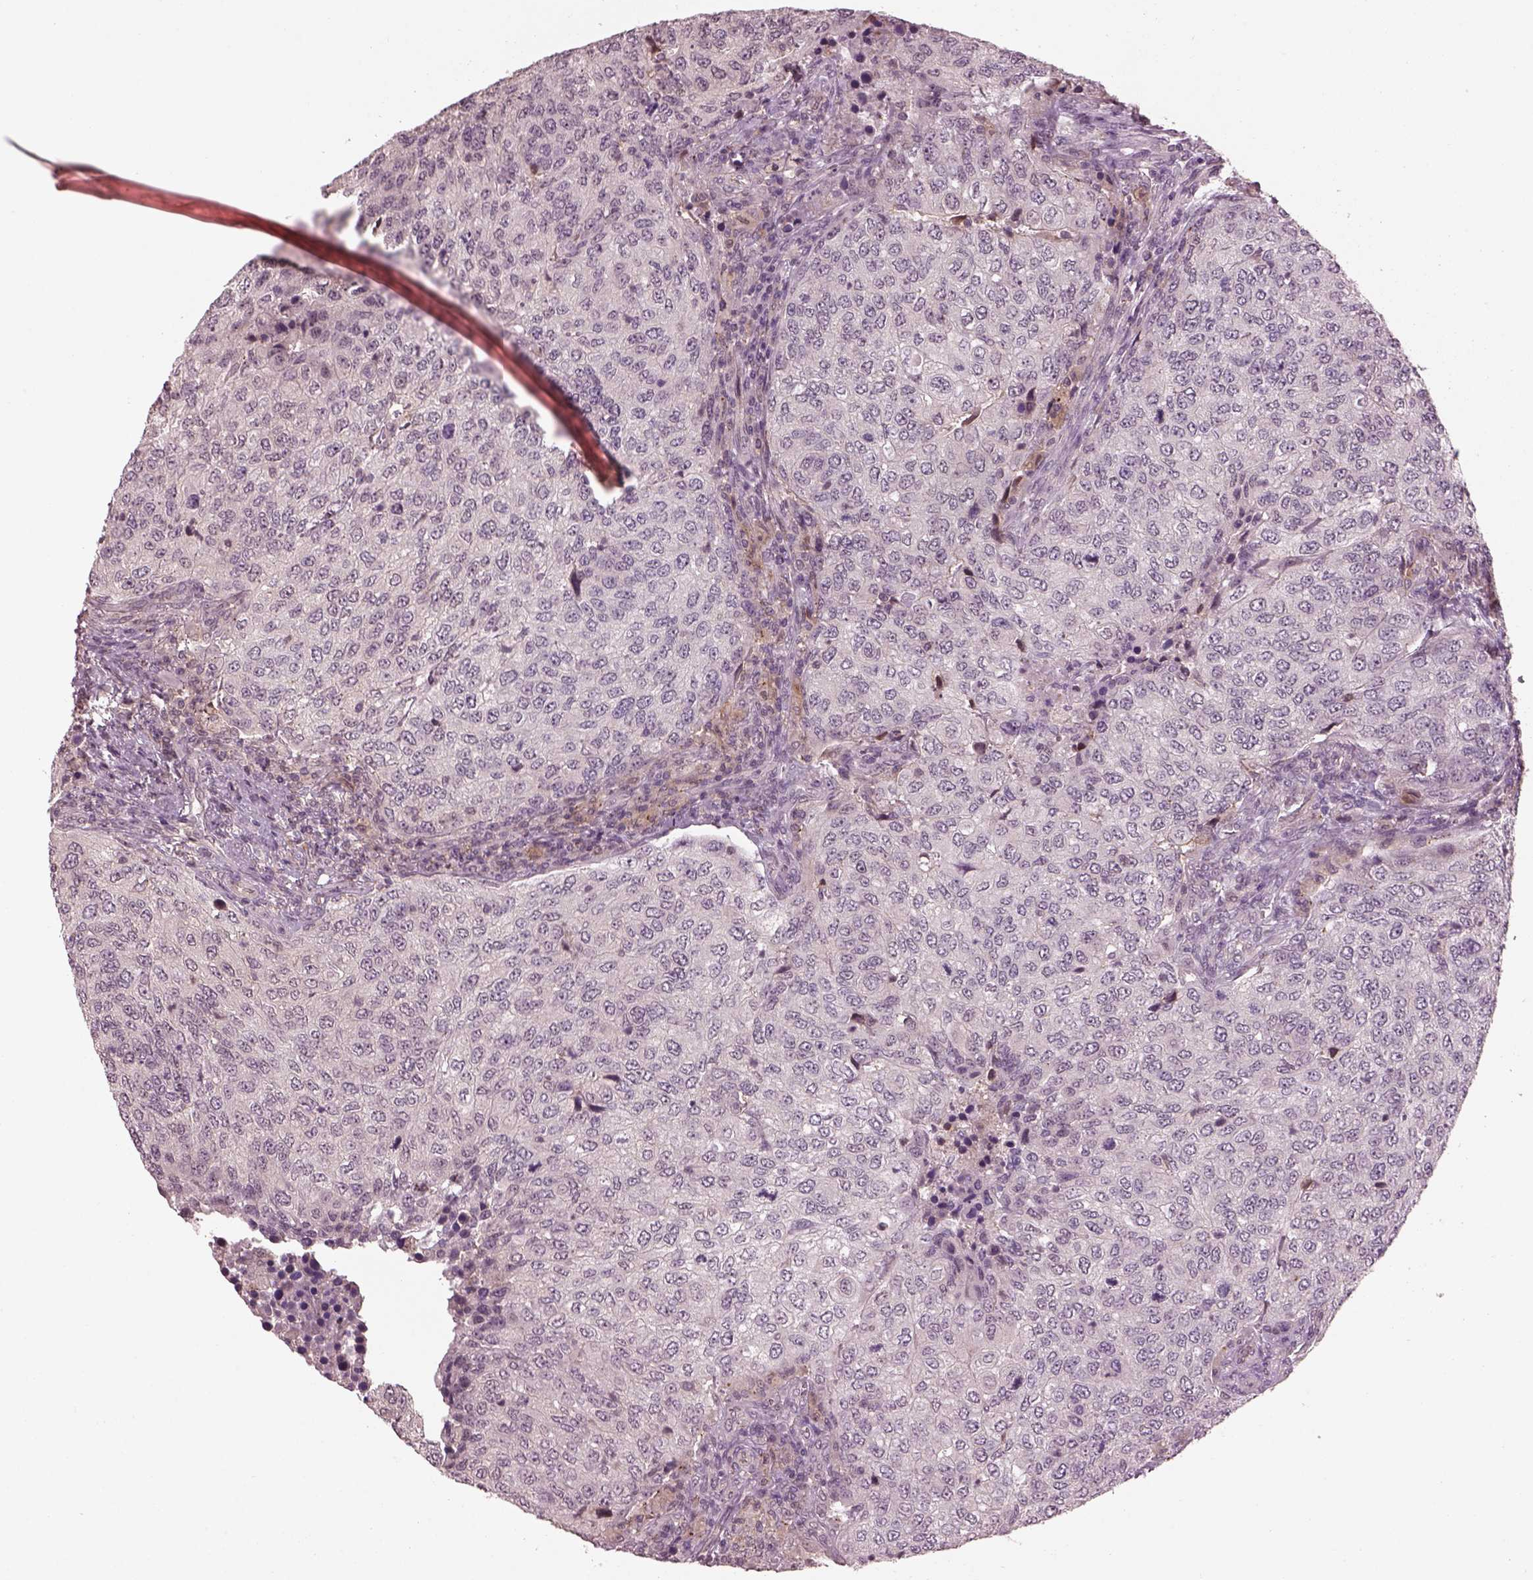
{"staining": {"intensity": "negative", "quantity": "none", "location": "none"}, "tissue": "urothelial cancer", "cell_type": "Tumor cells", "image_type": "cancer", "snomed": [{"axis": "morphology", "description": "Urothelial carcinoma, High grade"}, {"axis": "topography", "description": "Urinary bladder"}], "caption": "Immunohistochemistry histopathology image of neoplastic tissue: human urothelial cancer stained with DAB shows no significant protein positivity in tumor cells.", "gene": "SRI", "patient": {"sex": "female", "age": 78}}